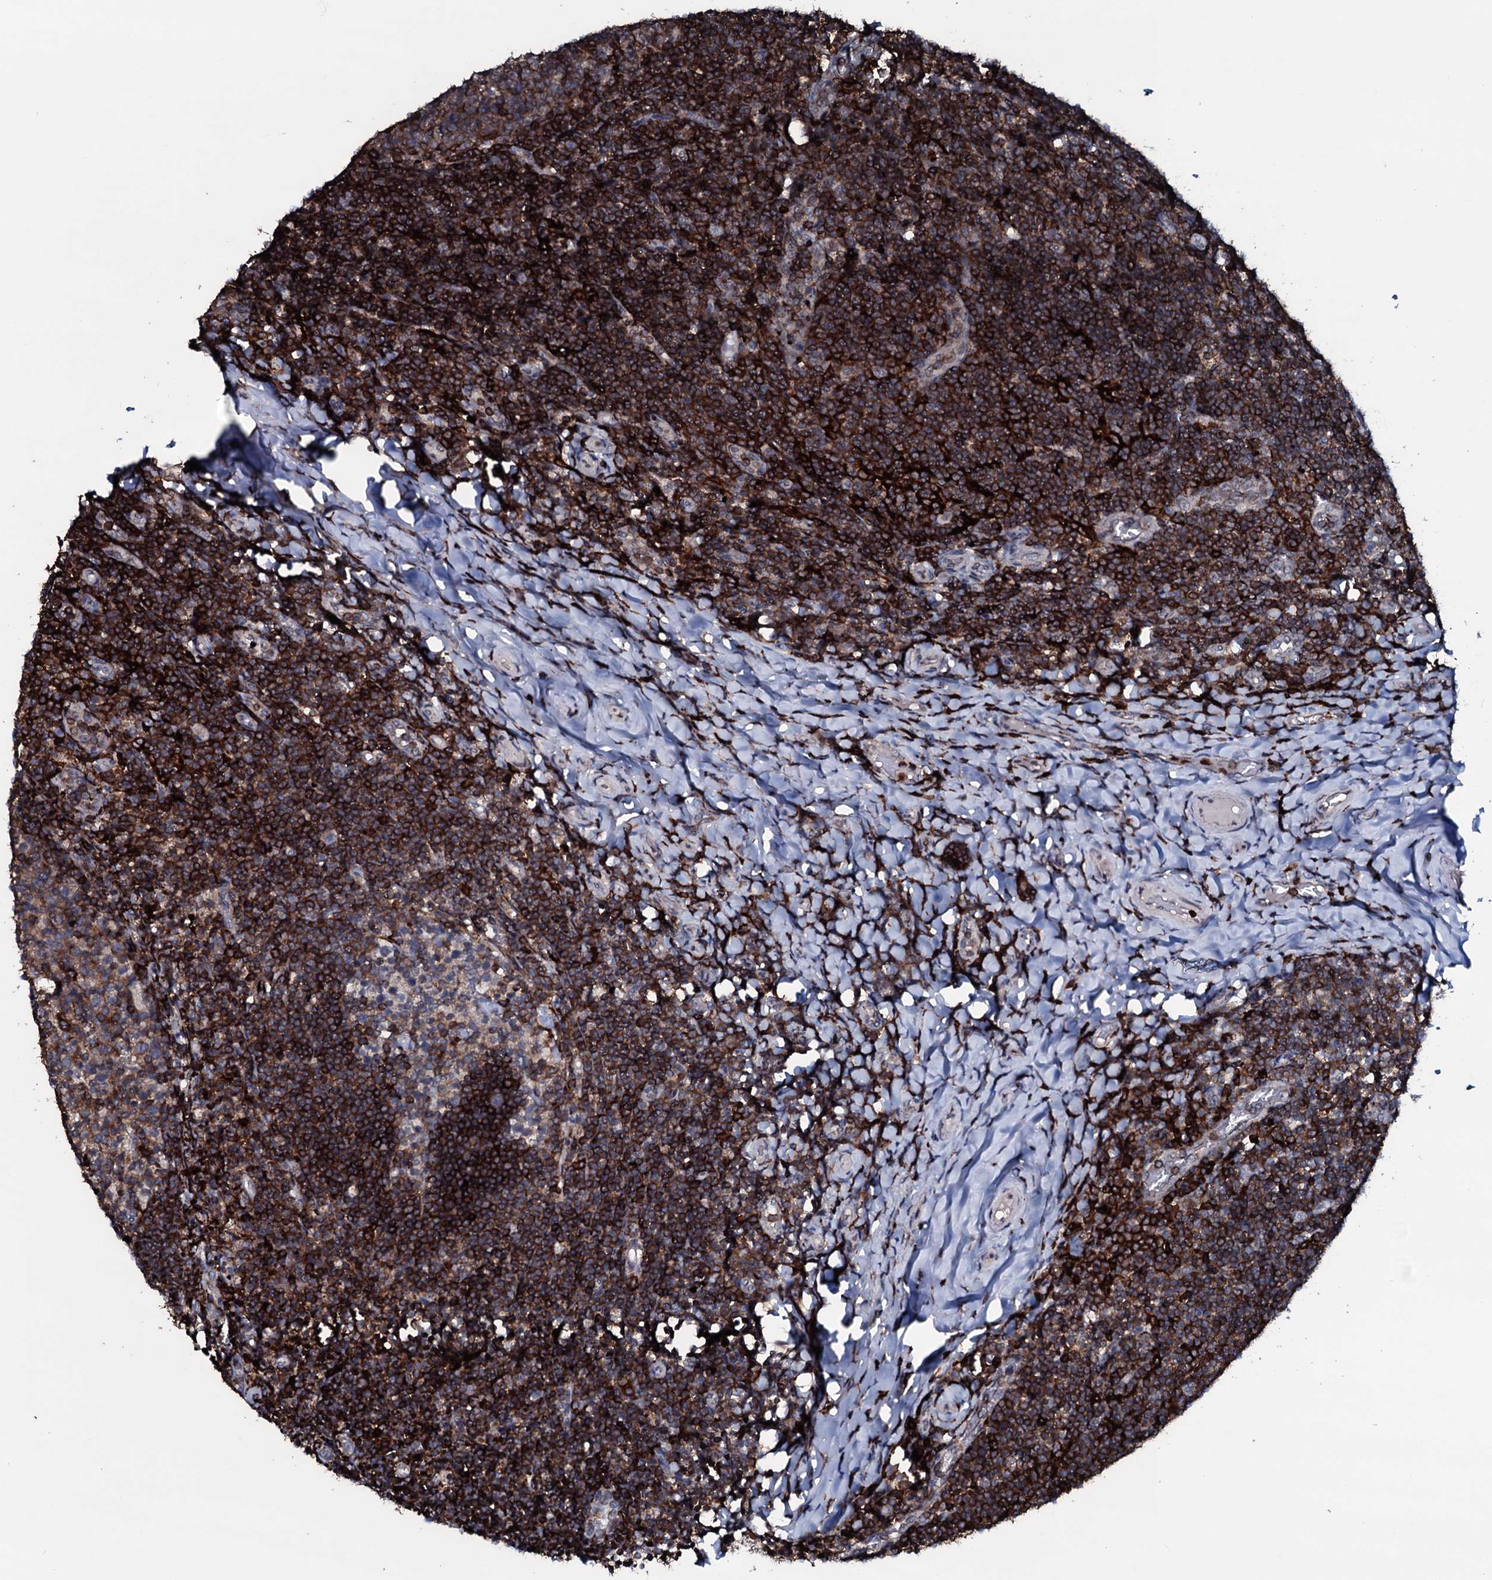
{"staining": {"intensity": "strong", "quantity": "25%-75%", "location": "cytoplasmic/membranous"}, "tissue": "tonsil", "cell_type": "Germinal center cells", "image_type": "normal", "snomed": [{"axis": "morphology", "description": "Normal tissue, NOS"}, {"axis": "topography", "description": "Tonsil"}], "caption": "Immunohistochemical staining of unremarkable human tonsil demonstrates 25%-75% levels of strong cytoplasmic/membranous protein positivity in approximately 25%-75% of germinal center cells.", "gene": "OGFOD2", "patient": {"sex": "female", "age": 10}}